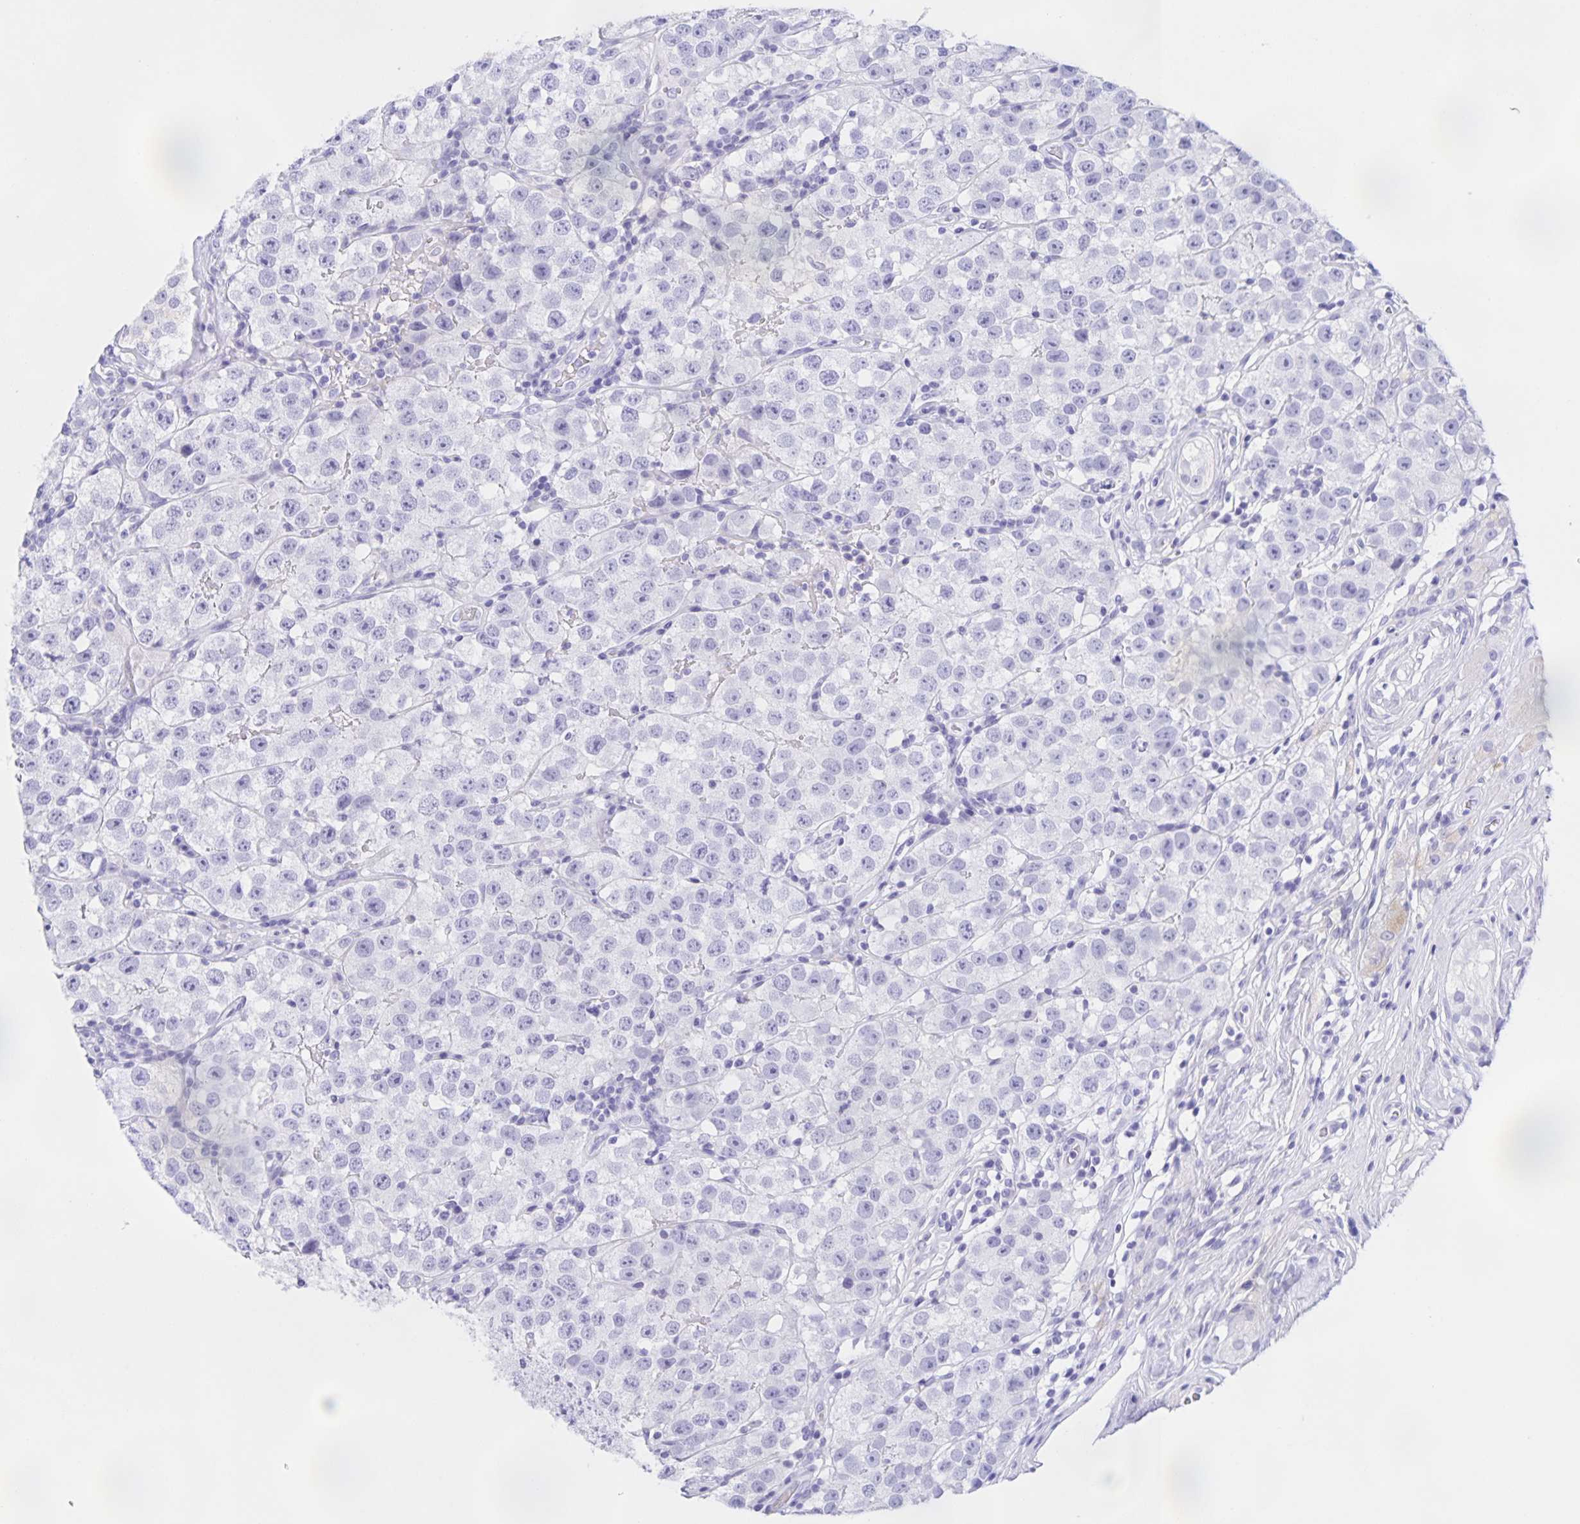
{"staining": {"intensity": "negative", "quantity": "none", "location": "none"}, "tissue": "testis cancer", "cell_type": "Tumor cells", "image_type": "cancer", "snomed": [{"axis": "morphology", "description": "Seminoma, NOS"}, {"axis": "topography", "description": "Testis"}], "caption": "The immunohistochemistry (IHC) micrograph has no significant staining in tumor cells of testis seminoma tissue.", "gene": "CATSPER4", "patient": {"sex": "male", "age": 34}}